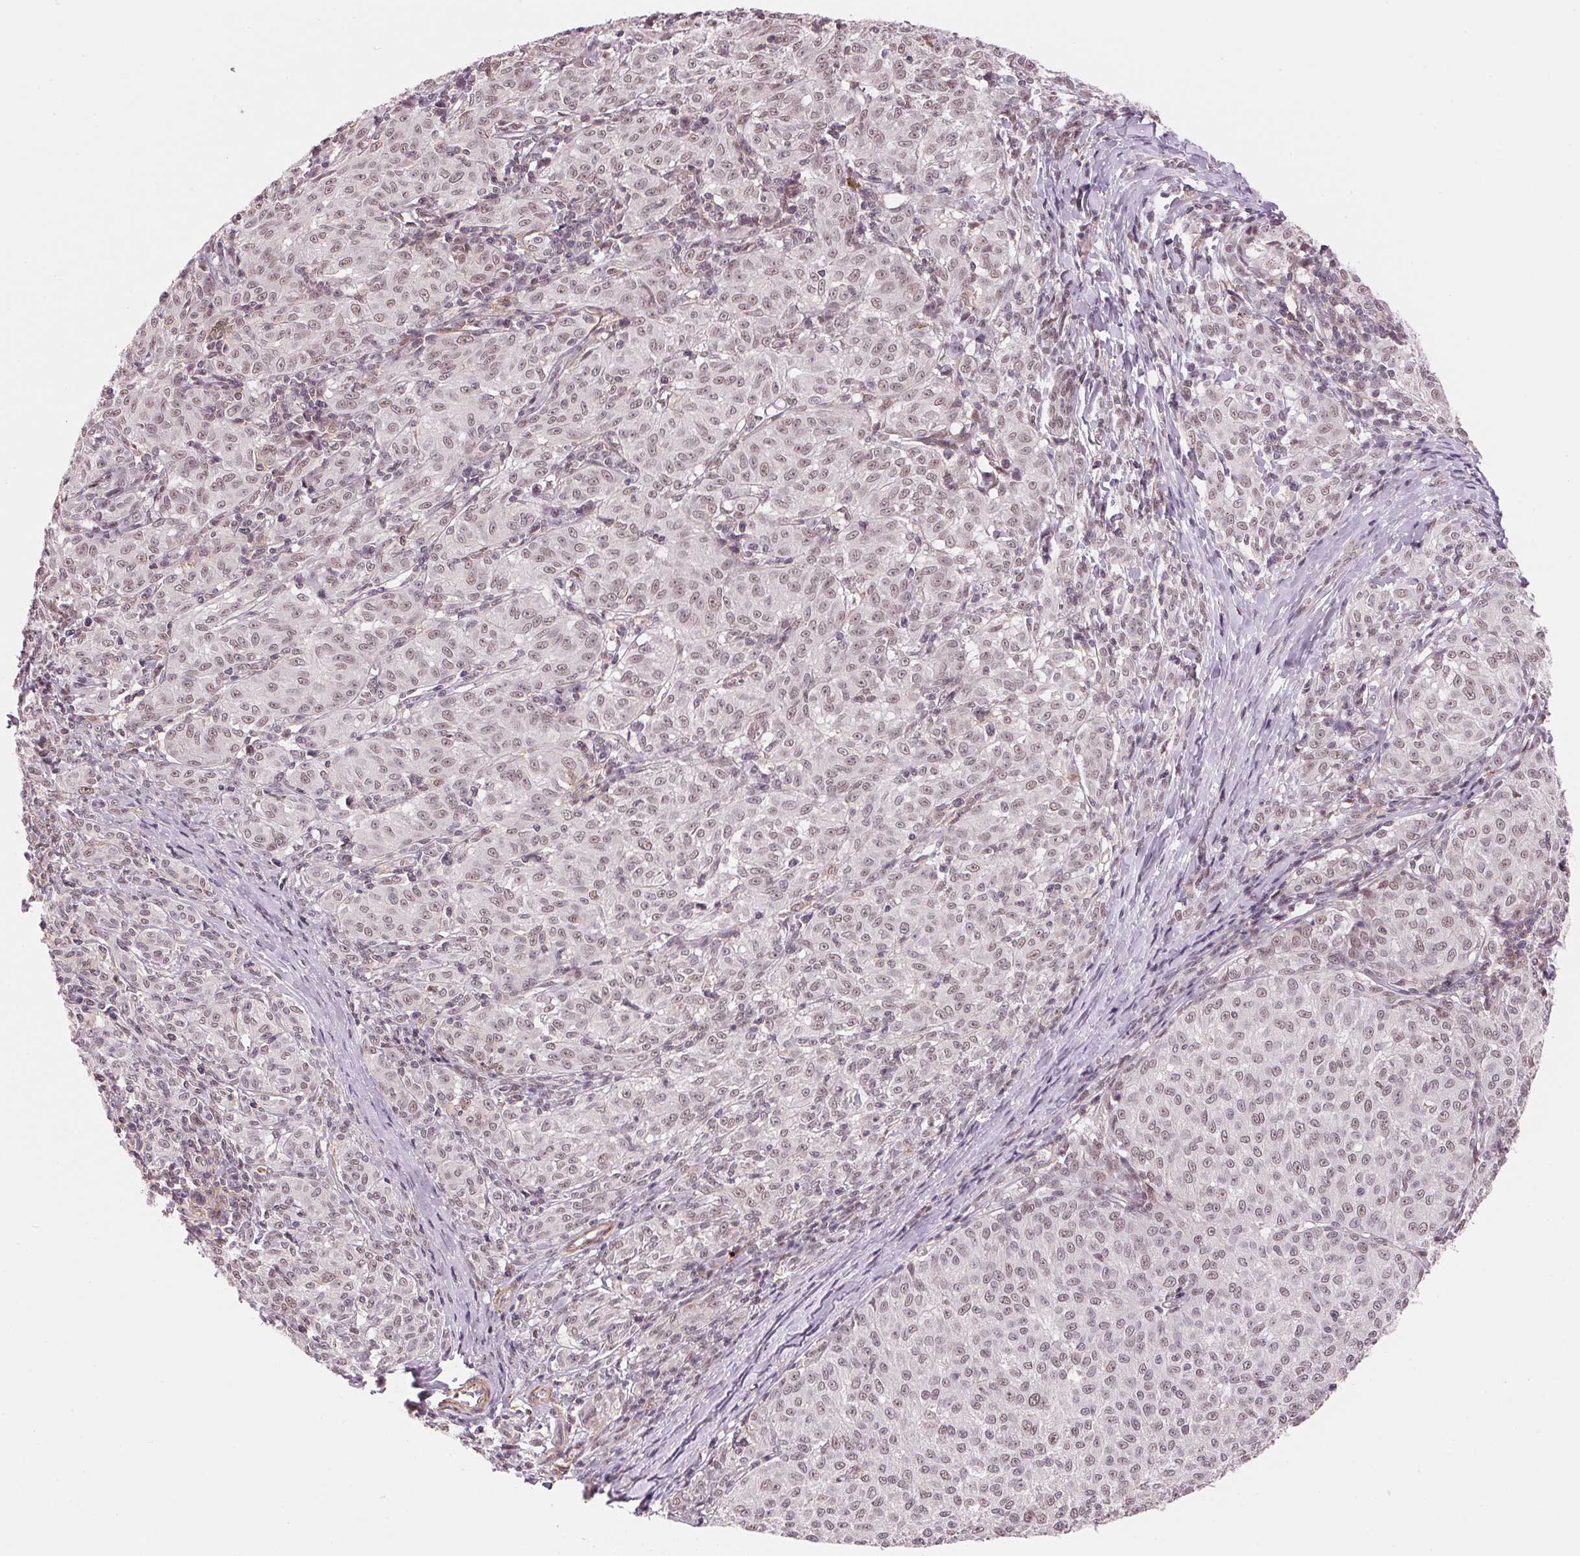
{"staining": {"intensity": "negative", "quantity": "none", "location": "none"}, "tissue": "melanoma", "cell_type": "Tumor cells", "image_type": "cancer", "snomed": [{"axis": "morphology", "description": "Malignant melanoma, NOS"}, {"axis": "topography", "description": "Skin"}], "caption": "The immunohistochemistry (IHC) micrograph has no significant expression in tumor cells of melanoma tissue.", "gene": "HNRNPDL", "patient": {"sex": "female", "age": 72}}